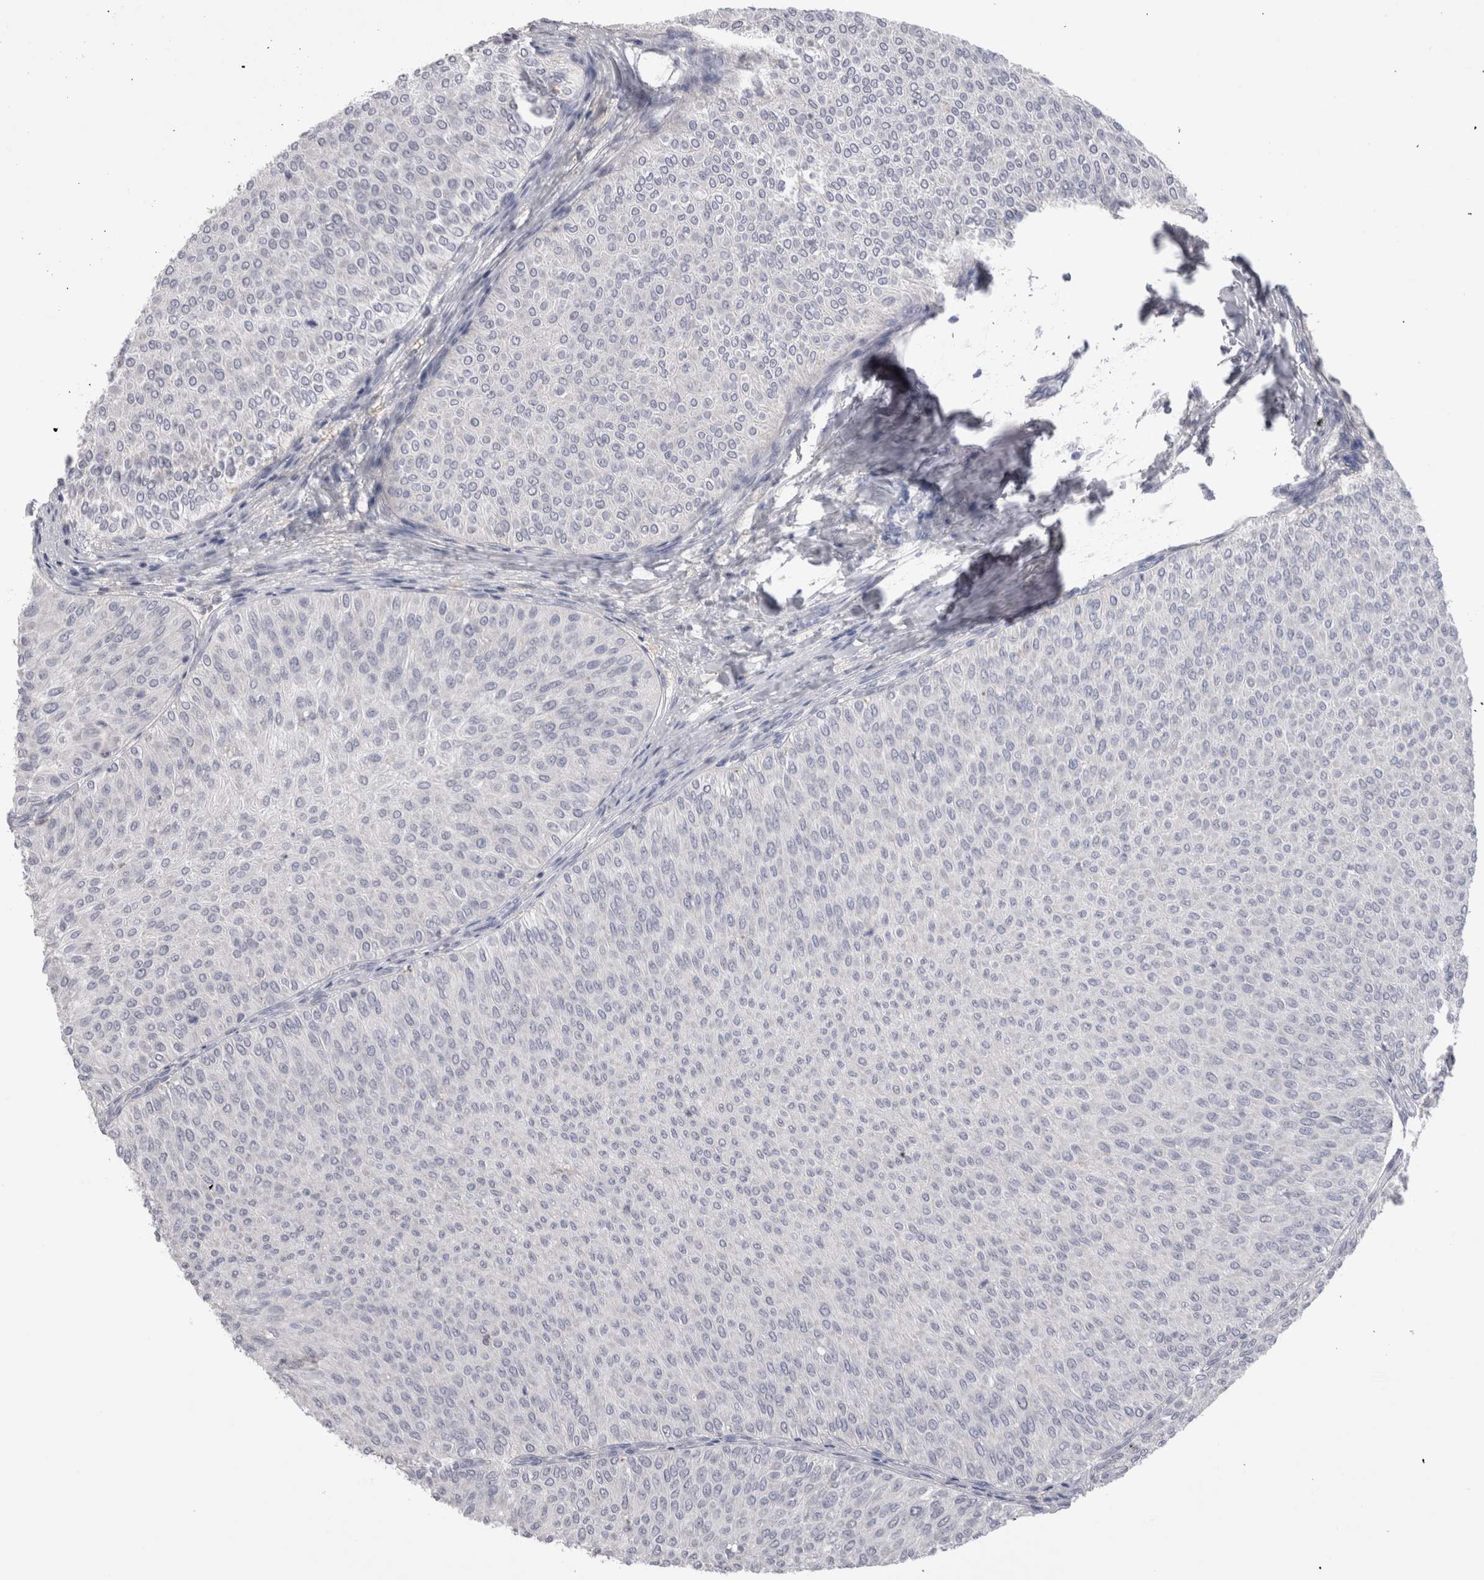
{"staining": {"intensity": "negative", "quantity": "none", "location": "none"}, "tissue": "urothelial cancer", "cell_type": "Tumor cells", "image_type": "cancer", "snomed": [{"axis": "morphology", "description": "Urothelial carcinoma, Low grade"}, {"axis": "topography", "description": "Urinary bladder"}], "caption": "Low-grade urothelial carcinoma was stained to show a protein in brown. There is no significant staining in tumor cells. (Stains: DAB immunohistochemistry (IHC) with hematoxylin counter stain, Microscopy: brightfield microscopy at high magnification).", "gene": "SUCNR1", "patient": {"sex": "male", "age": 78}}